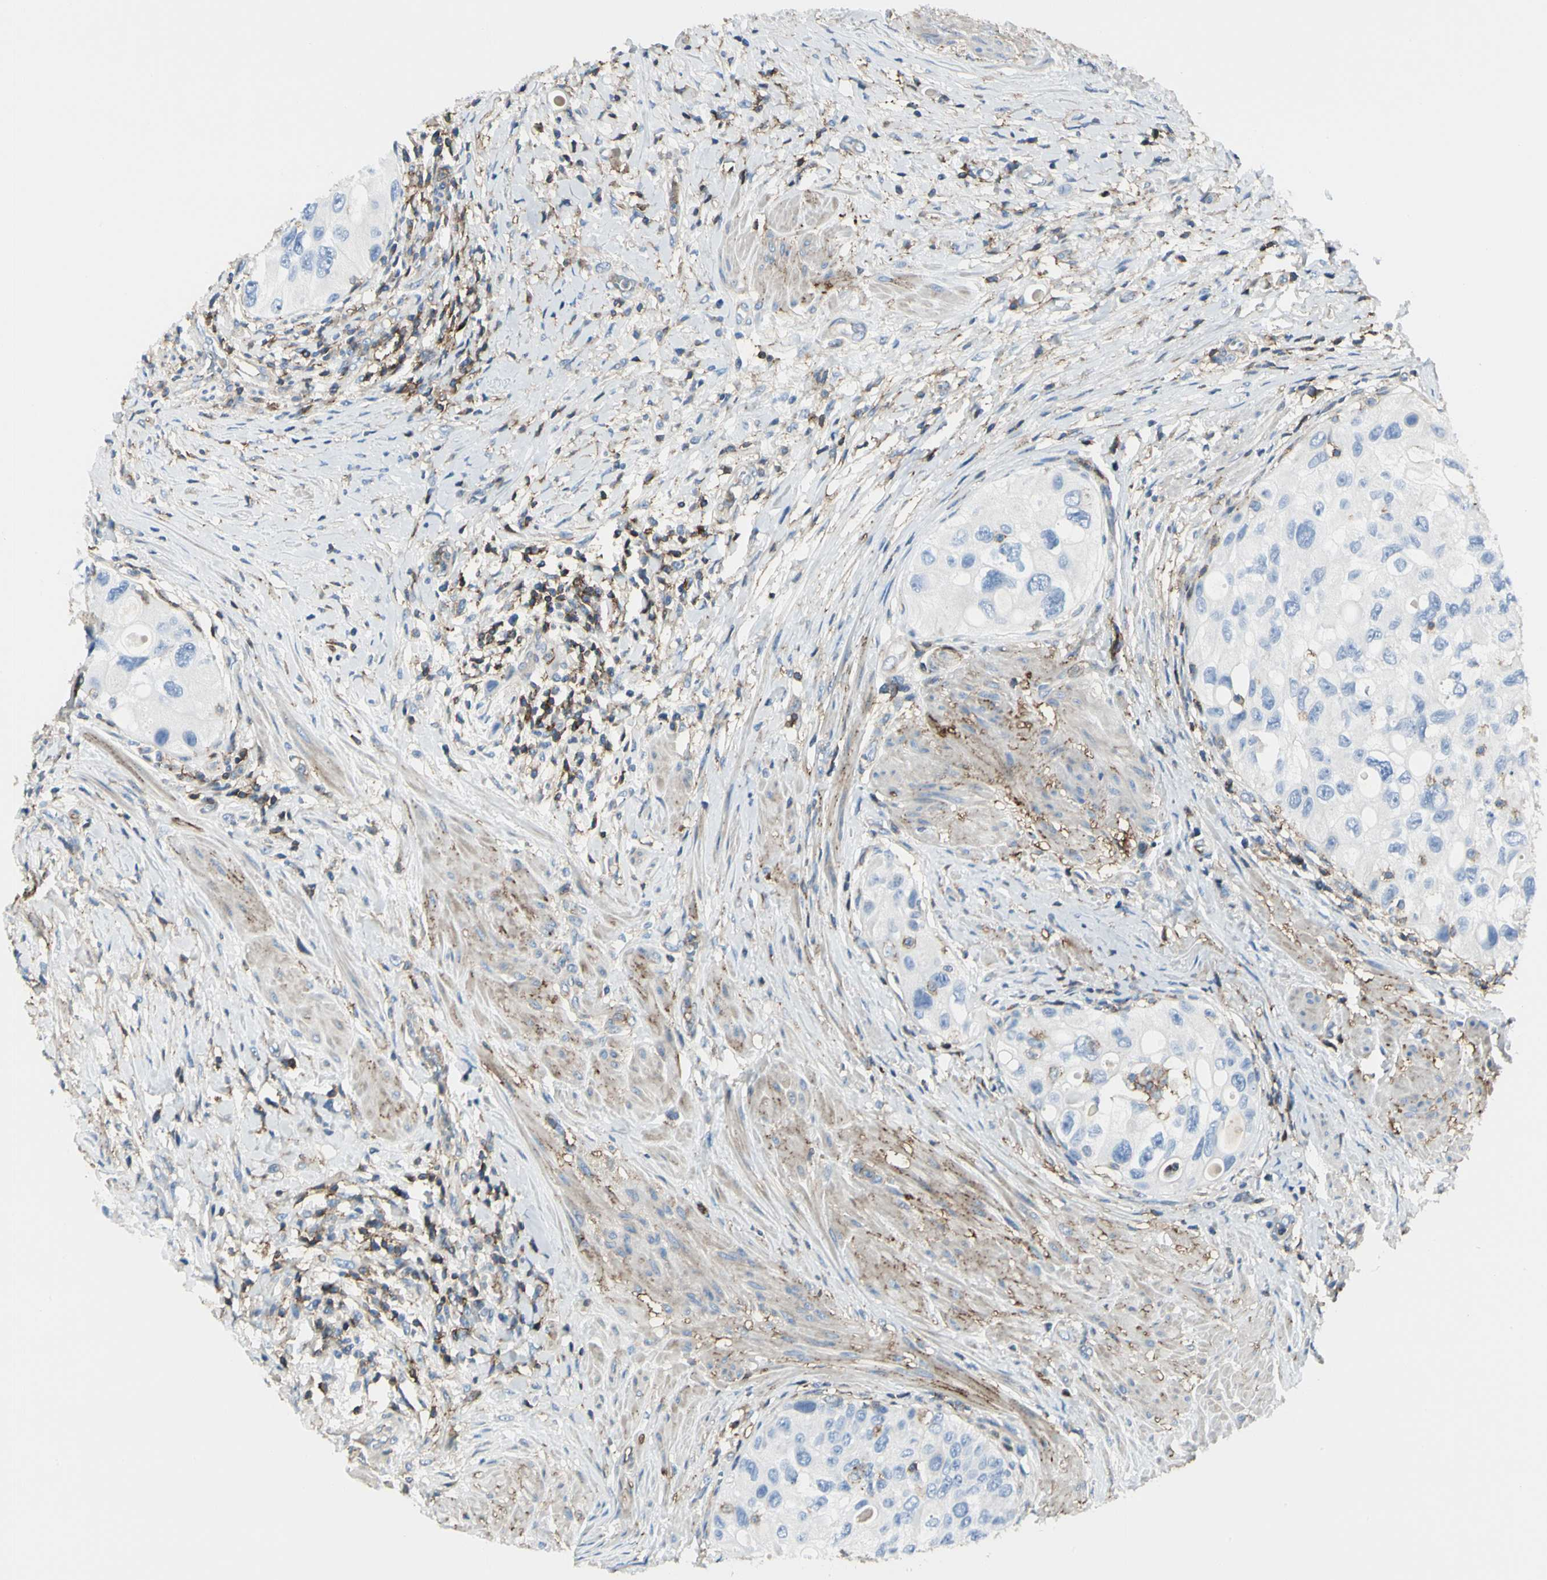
{"staining": {"intensity": "negative", "quantity": "none", "location": "none"}, "tissue": "urothelial cancer", "cell_type": "Tumor cells", "image_type": "cancer", "snomed": [{"axis": "morphology", "description": "Urothelial carcinoma, High grade"}, {"axis": "topography", "description": "Urinary bladder"}], "caption": "High magnification brightfield microscopy of urothelial cancer stained with DAB (3,3'-diaminobenzidine) (brown) and counterstained with hematoxylin (blue): tumor cells show no significant staining.", "gene": "CLEC2B", "patient": {"sex": "female", "age": 56}}